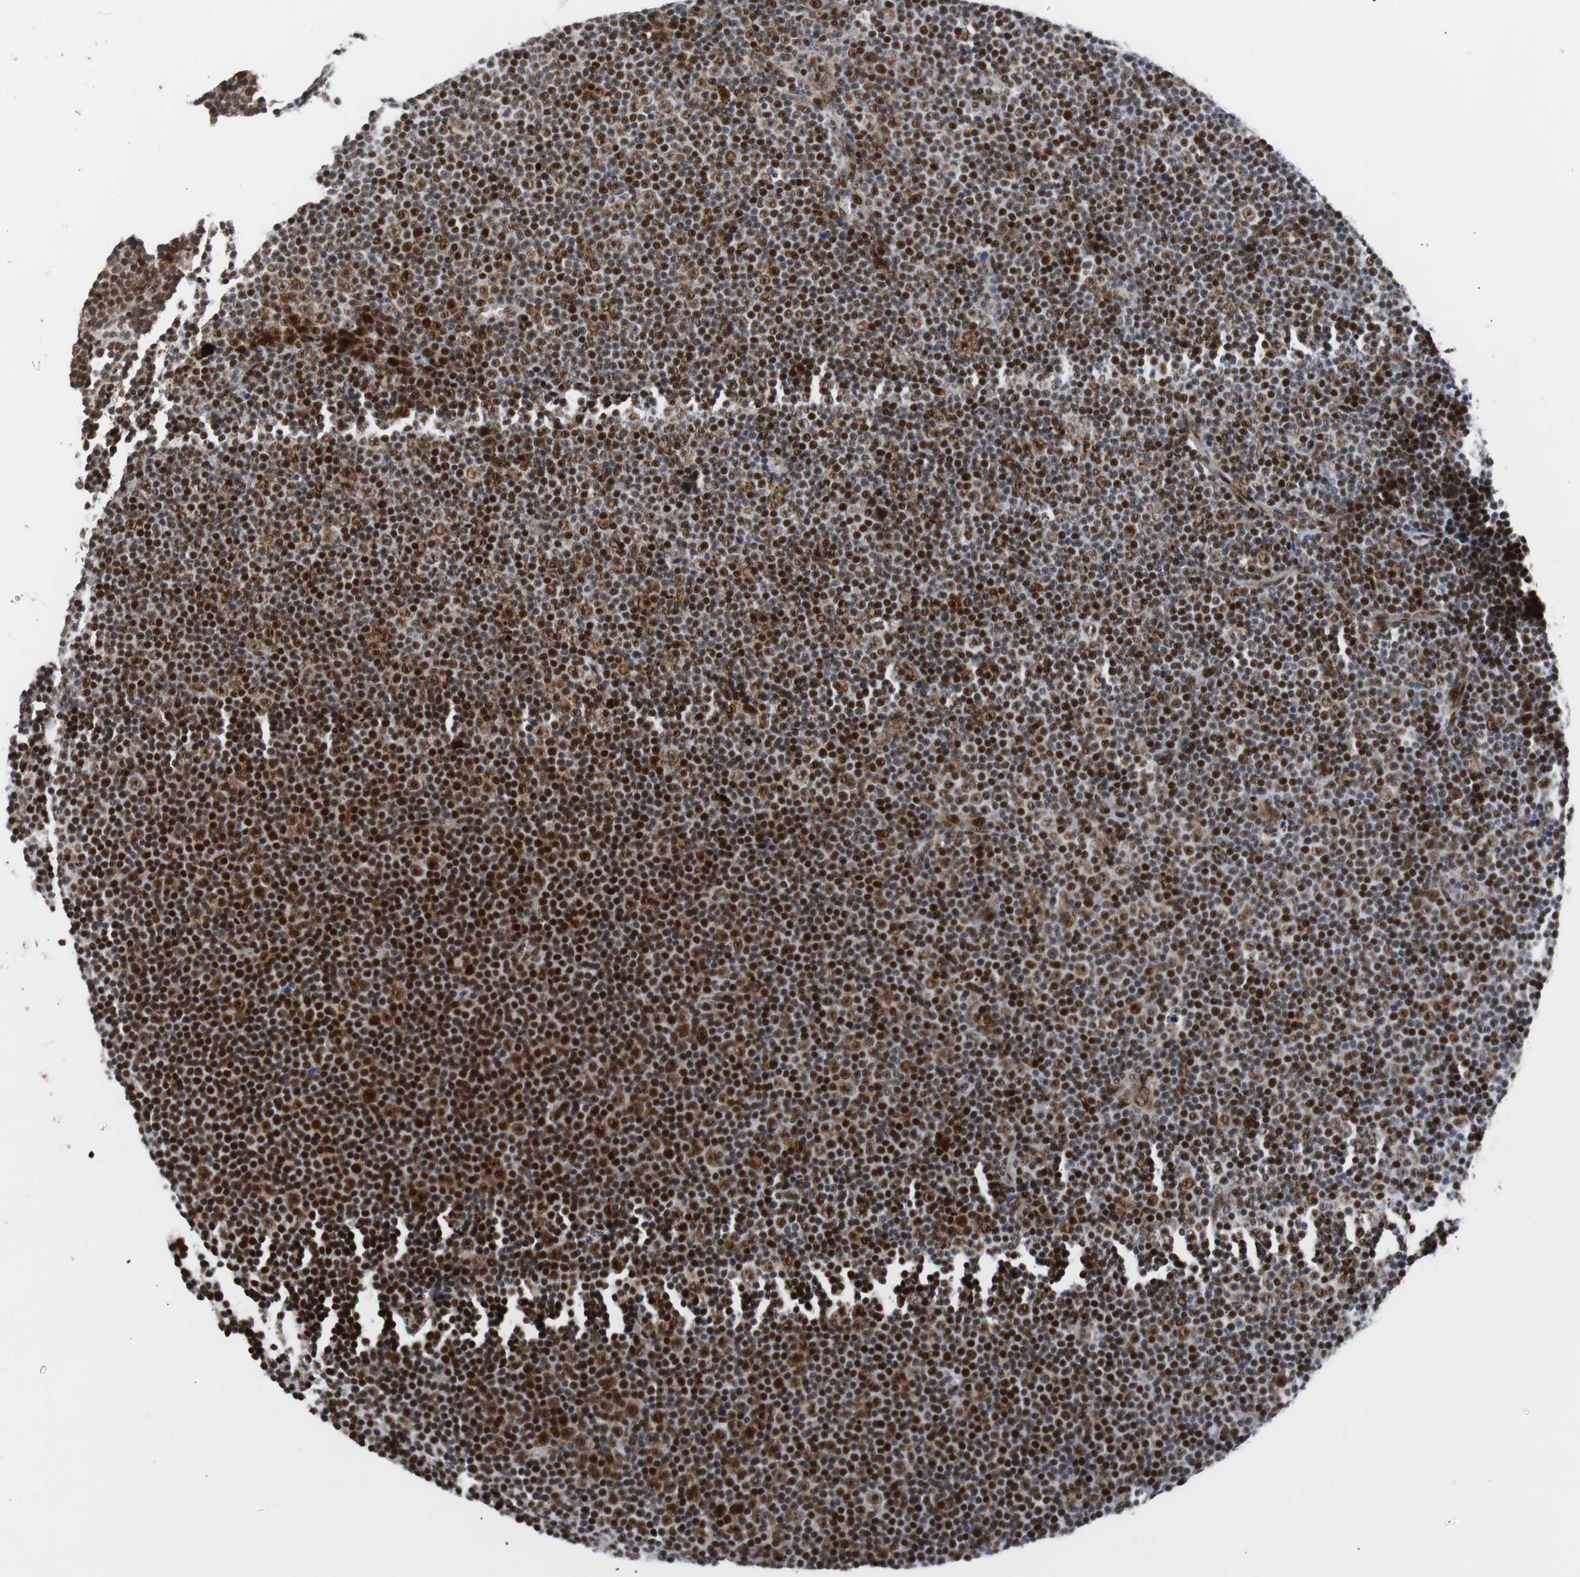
{"staining": {"intensity": "strong", "quantity": ">75%", "location": "nuclear"}, "tissue": "lymphoma", "cell_type": "Tumor cells", "image_type": "cancer", "snomed": [{"axis": "morphology", "description": "Malignant lymphoma, non-Hodgkin's type, Low grade"}, {"axis": "topography", "description": "Lymph node"}], "caption": "Human lymphoma stained for a protein (brown) exhibits strong nuclear positive positivity in about >75% of tumor cells.", "gene": "NBL1", "patient": {"sex": "female", "age": 67}}